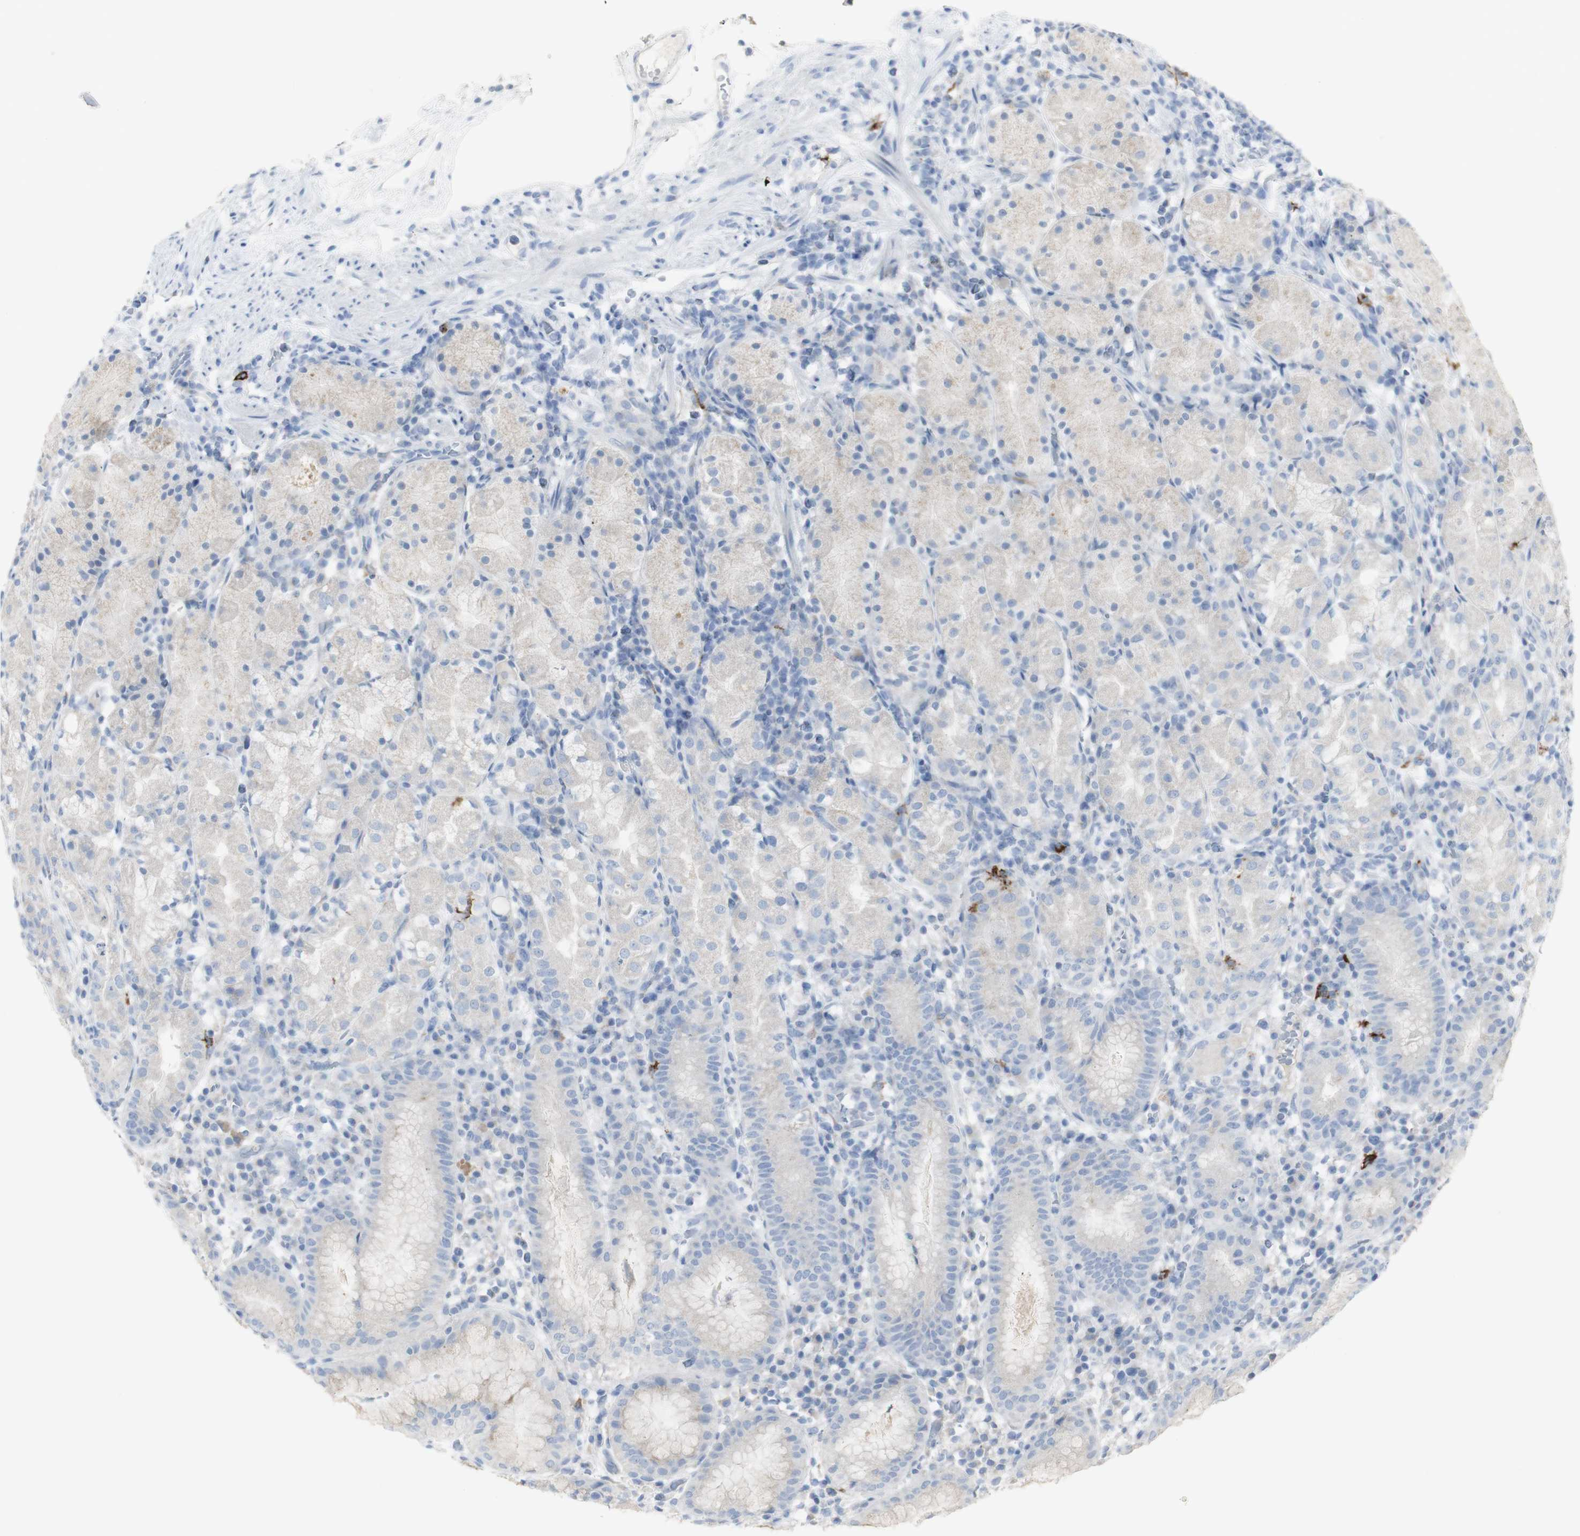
{"staining": {"intensity": "weak", "quantity": "<25%", "location": "cytoplasmic/membranous"}, "tissue": "stomach", "cell_type": "Glandular cells", "image_type": "normal", "snomed": [{"axis": "morphology", "description": "Normal tissue, NOS"}, {"axis": "topography", "description": "Stomach"}, {"axis": "topography", "description": "Stomach, lower"}], "caption": "Unremarkable stomach was stained to show a protein in brown. There is no significant positivity in glandular cells. (Stains: DAB IHC with hematoxylin counter stain, Microscopy: brightfield microscopy at high magnification).", "gene": "CD207", "patient": {"sex": "female", "age": 75}}